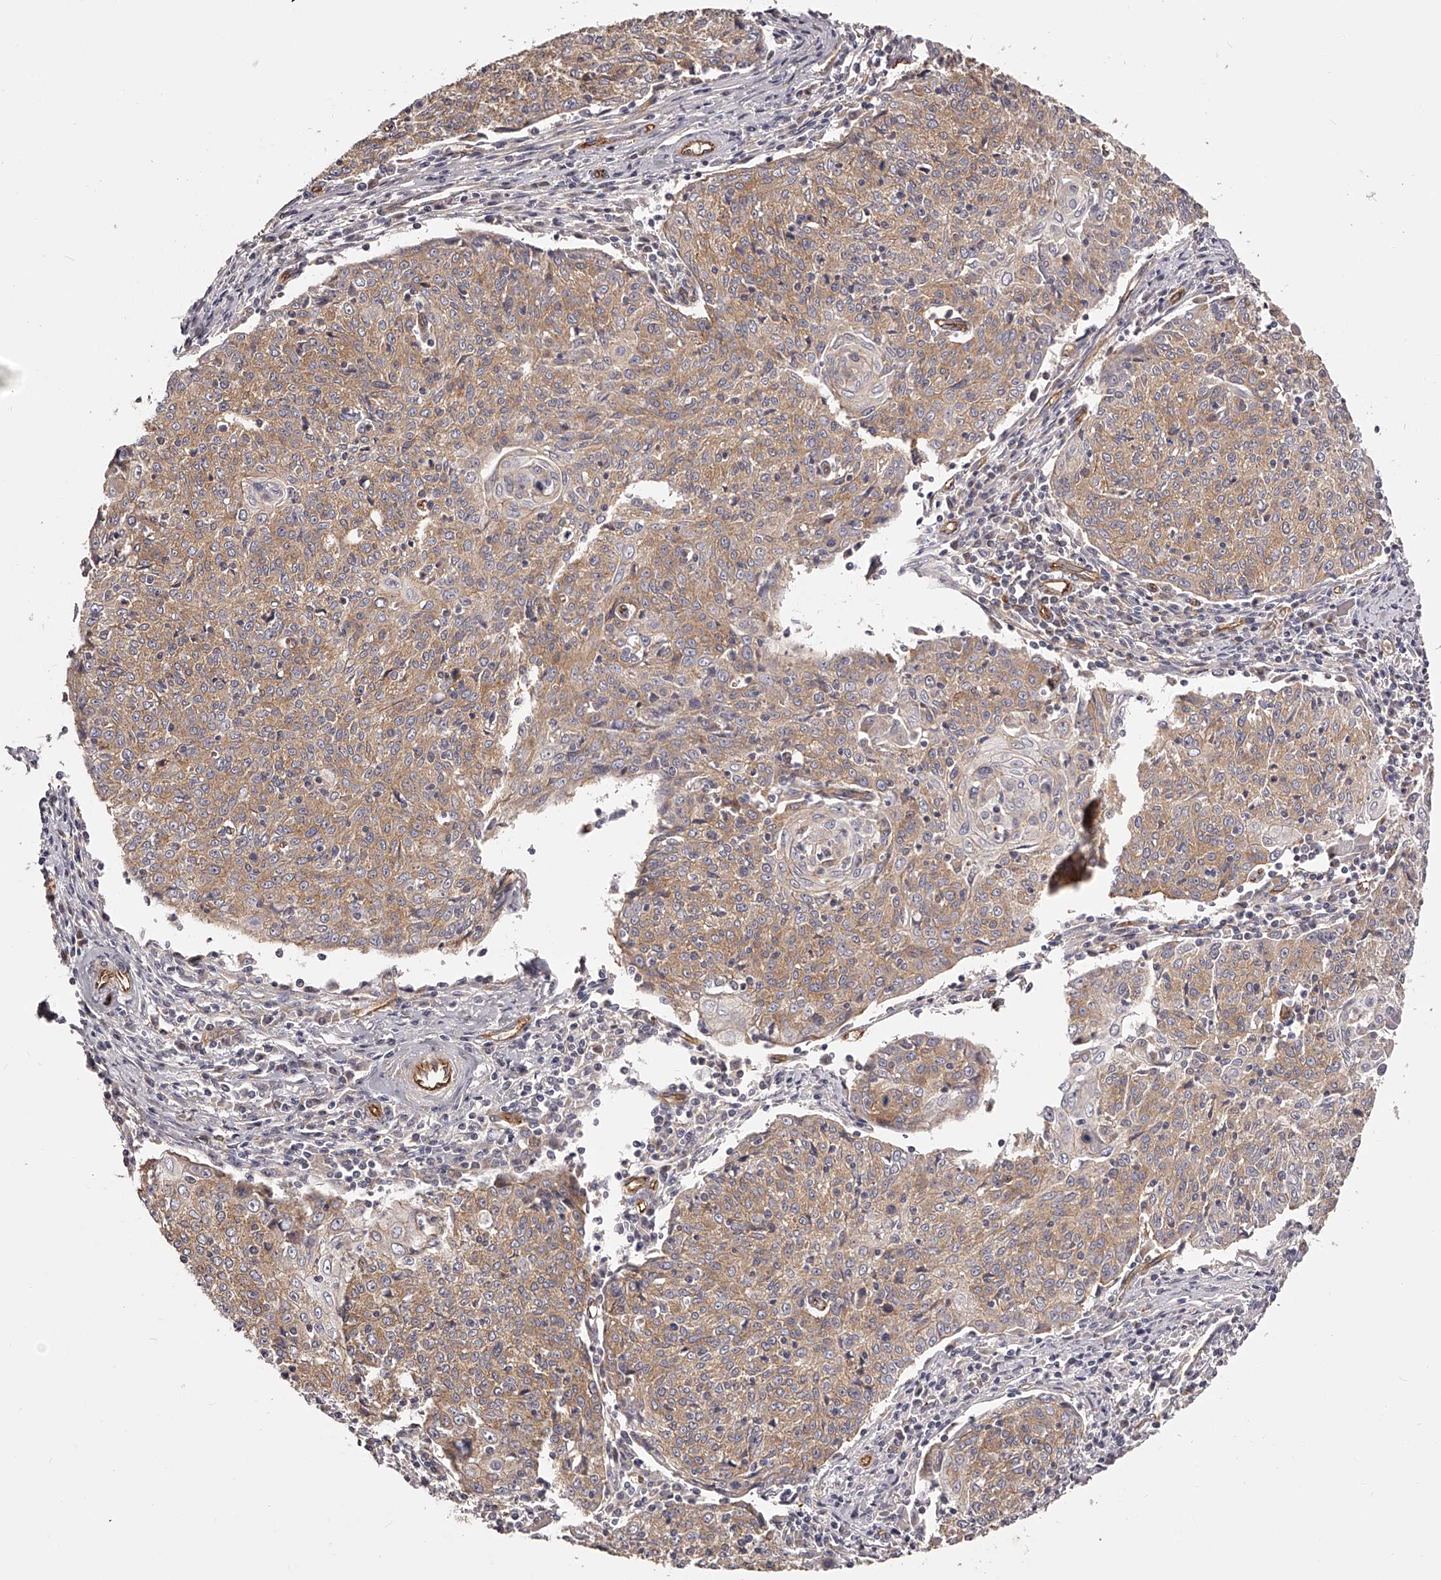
{"staining": {"intensity": "weak", "quantity": ">75%", "location": "cytoplasmic/membranous"}, "tissue": "cervical cancer", "cell_type": "Tumor cells", "image_type": "cancer", "snomed": [{"axis": "morphology", "description": "Squamous cell carcinoma, NOS"}, {"axis": "topography", "description": "Cervix"}], "caption": "This is an image of IHC staining of squamous cell carcinoma (cervical), which shows weak positivity in the cytoplasmic/membranous of tumor cells.", "gene": "LTV1", "patient": {"sex": "female", "age": 48}}